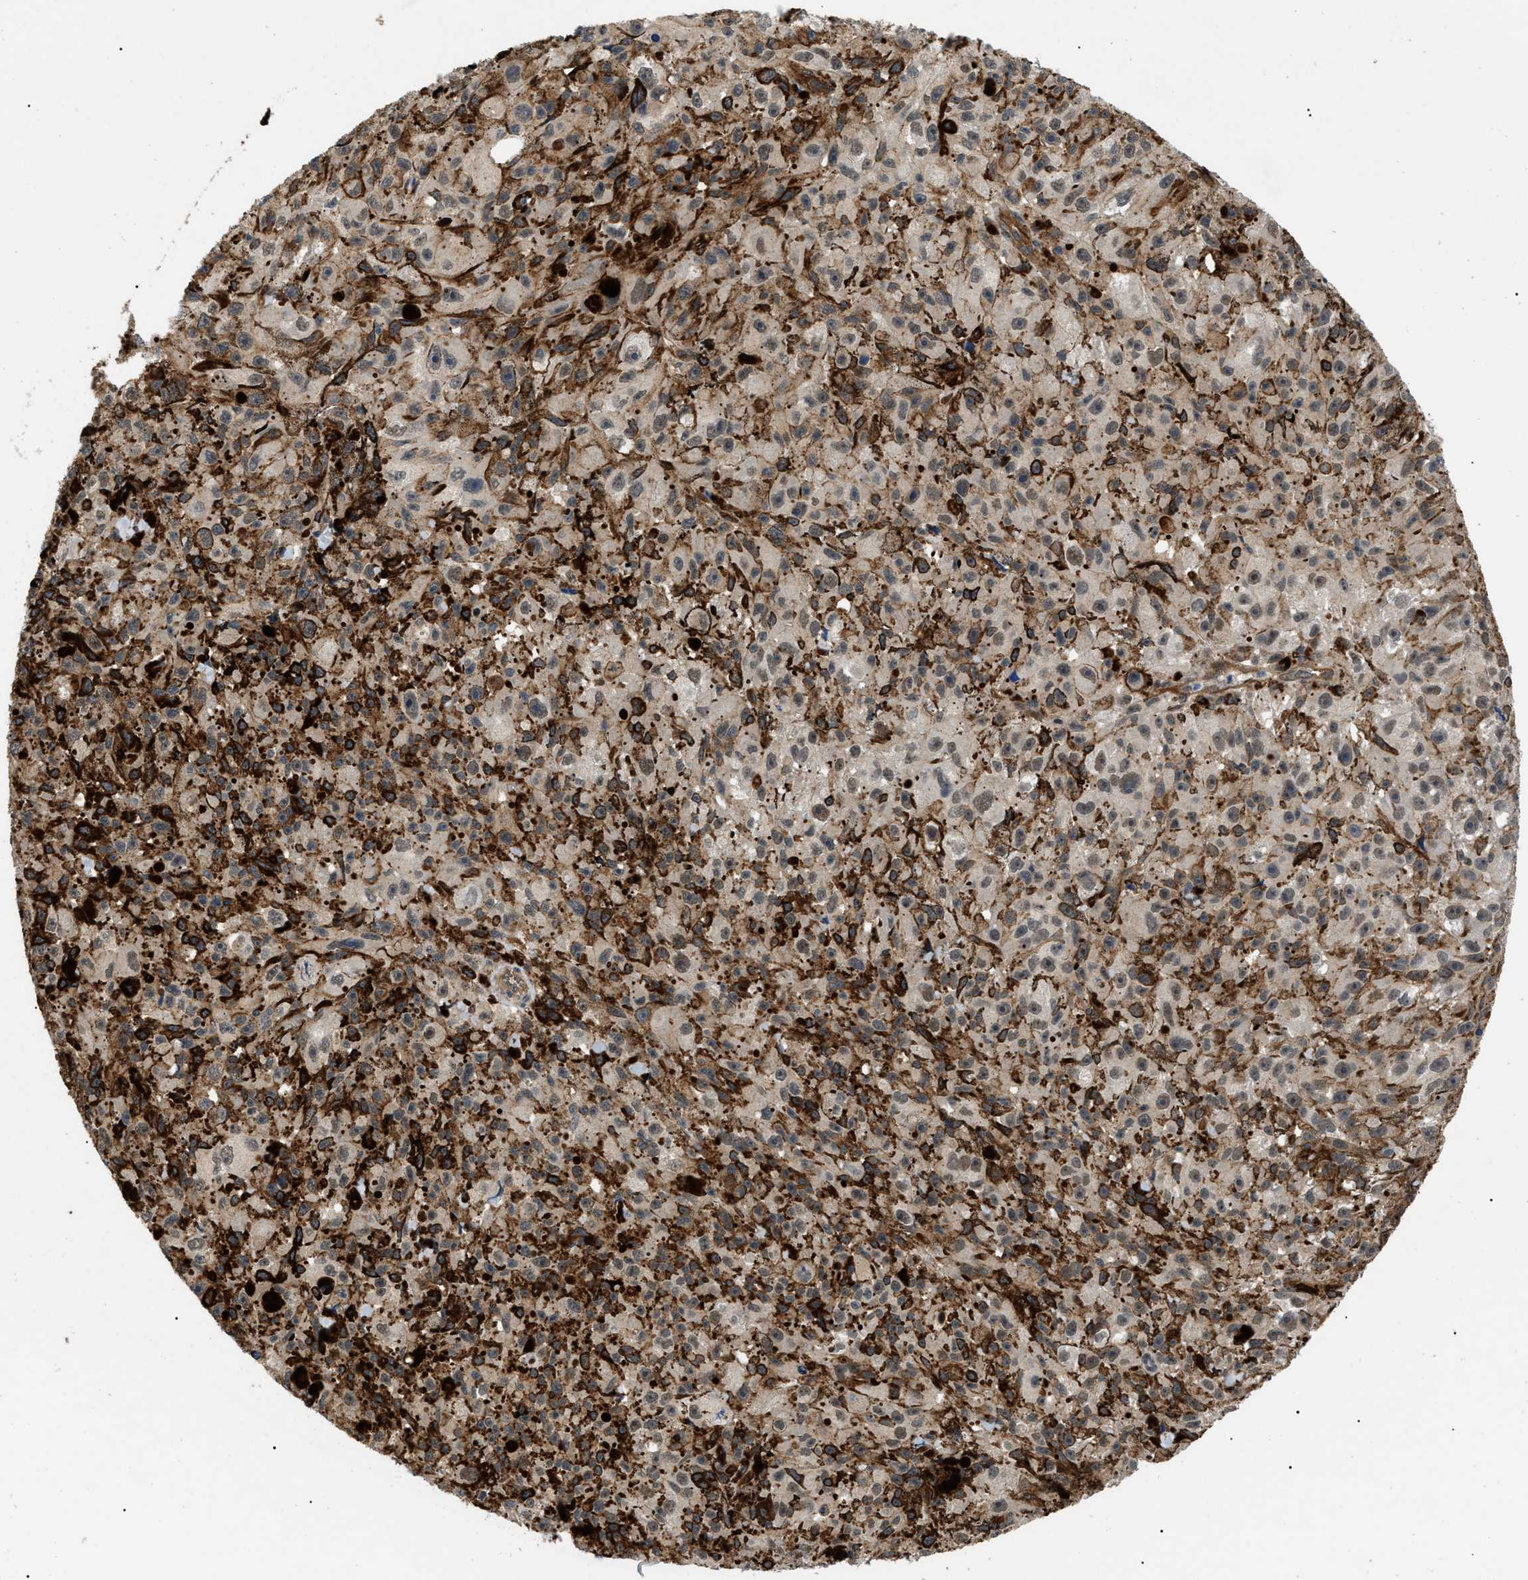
{"staining": {"intensity": "weak", "quantity": ">75%", "location": "cytoplasmic/membranous,nuclear"}, "tissue": "melanoma", "cell_type": "Tumor cells", "image_type": "cancer", "snomed": [{"axis": "morphology", "description": "Malignant melanoma, NOS"}, {"axis": "topography", "description": "Skin"}], "caption": "The photomicrograph exhibits a brown stain indicating the presence of a protein in the cytoplasmic/membranous and nuclear of tumor cells in malignant melanoma. Nuclei are stained in blue.", "gene": "CRCP", "patient": {"sex": "female", "age": 104}}